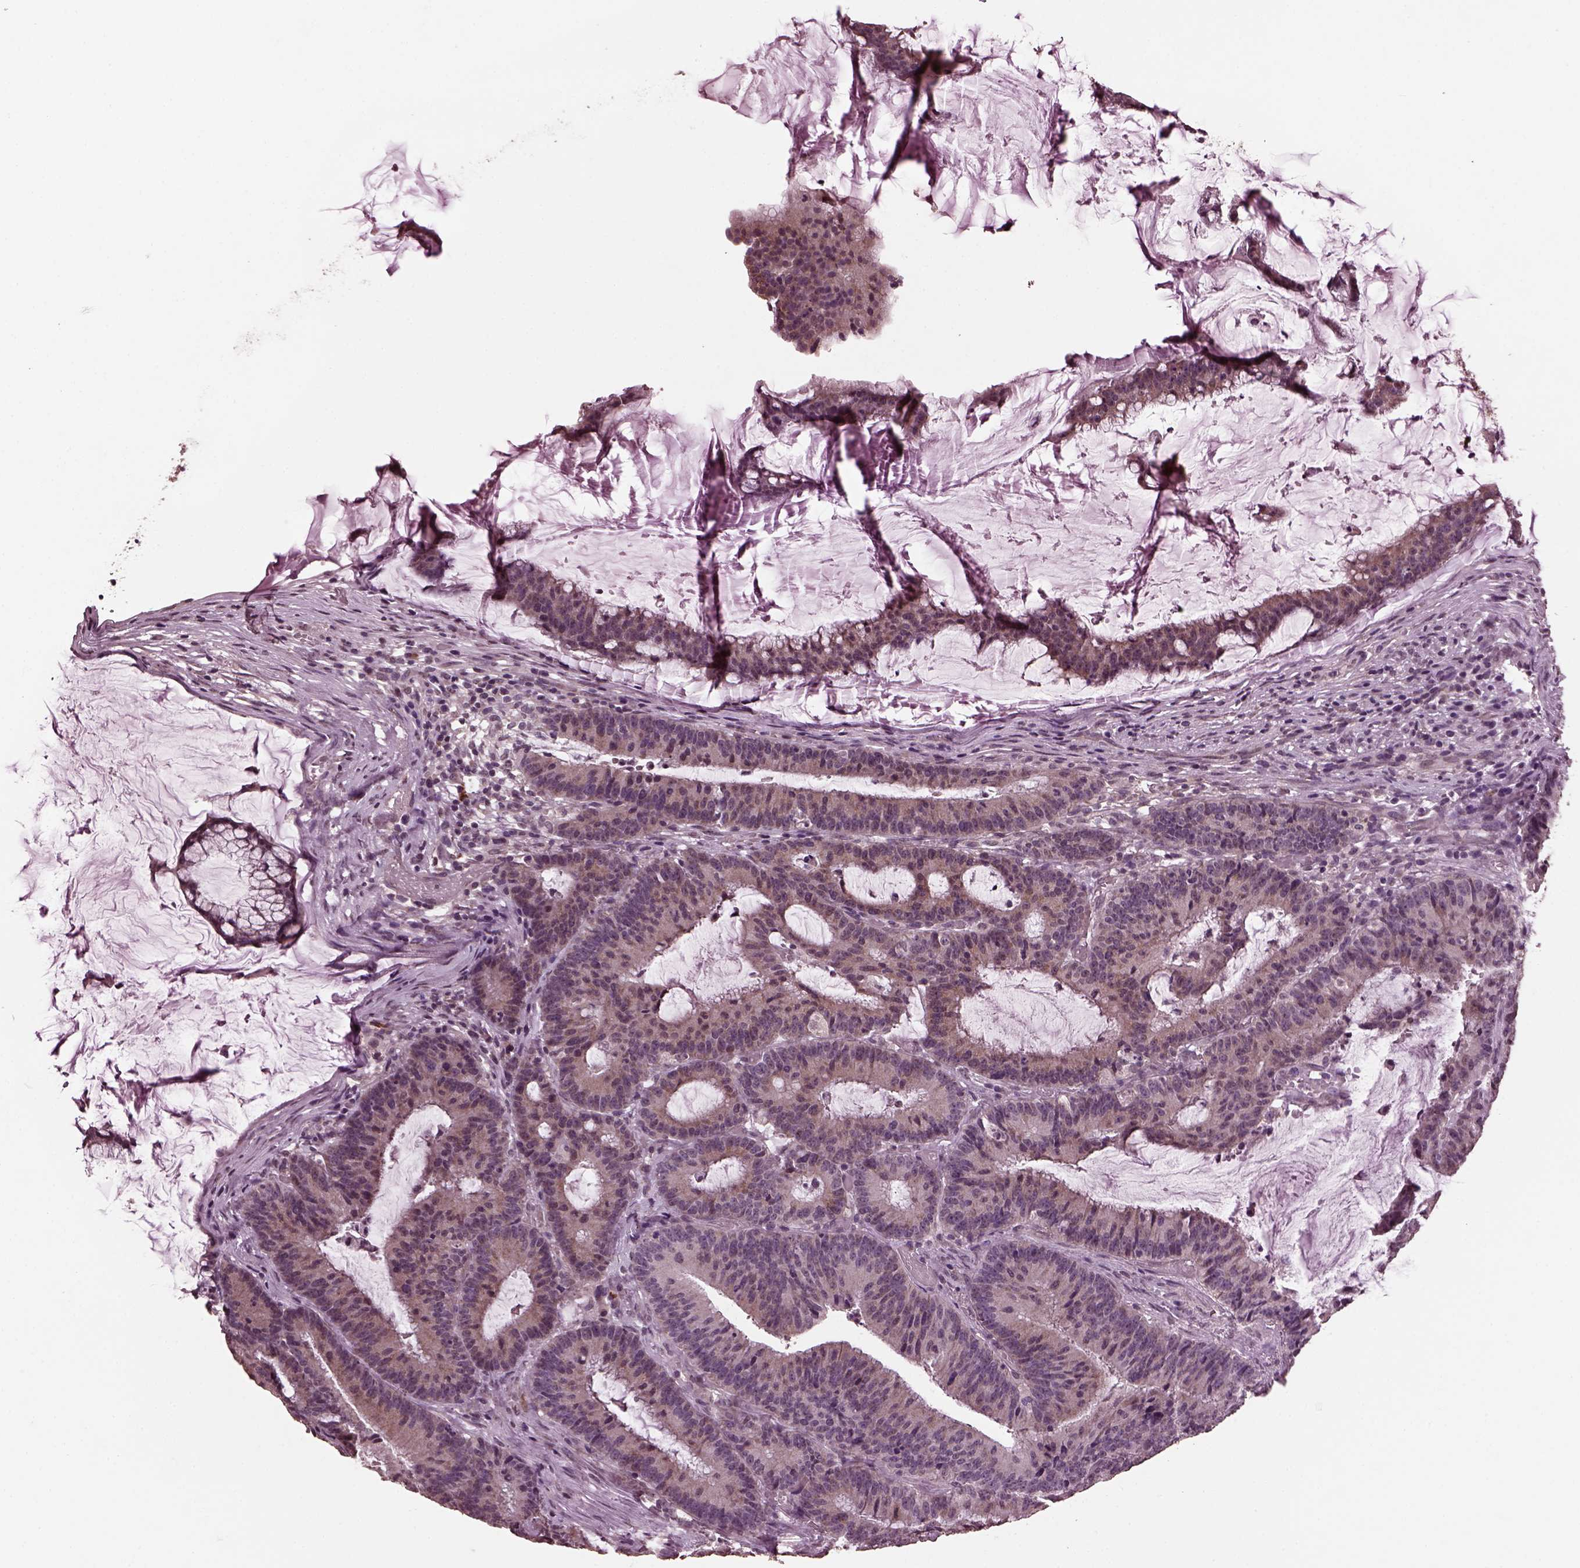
{"staining": {"intensity": "weak", "quantity": ">75%", "location": "cytoplasmic/membranous"}, "tissue": "colorectal cancer", "cell_type": "Tumor cells", "image_type": "cancer", "snomed": [{"axis": "morphology", "description": "Adenocarcinoma, NOS"}, {"axis": "topography", "description": "Colon"}], "caption": "Immunohistochemical staining of colorectal cancer (adenocarcinoma) reveals low levels of weak cytoplasmic/membranous protein positivity in approximately >75% of tumor cells.", "gene": "IL18RAP", "patient": {"sex": "female", "age": 78}}